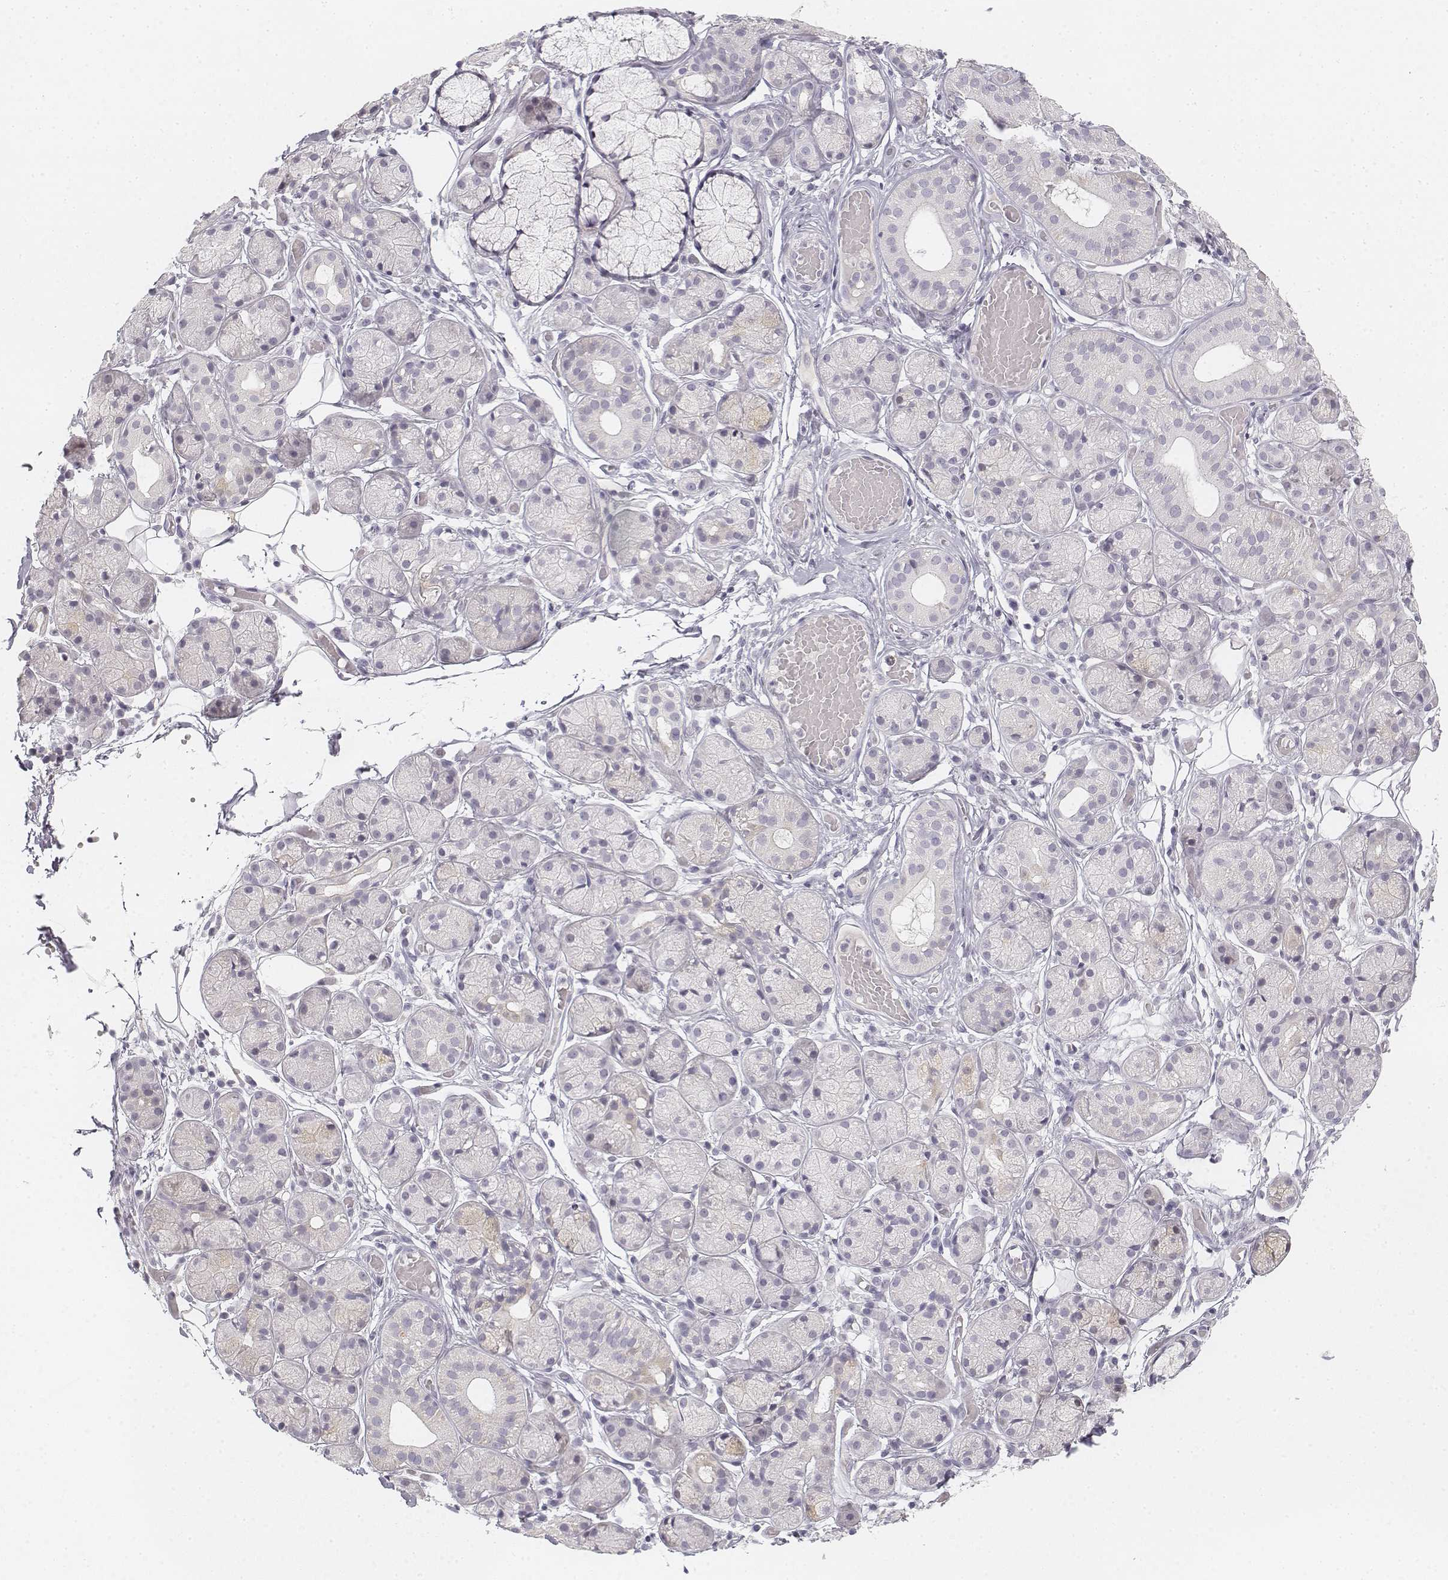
{"staining": {"intensity": "negative", "quantity": "none", "location": "none"}, "tissue": "salivary gland", "cell_type": "Glandular cells", "image_type": "normal", "snomed": [{"axis": "morphology", "description": "Normal tissue, NOS"}, {"axis": "topography", "description": "Salivary gland"}, {"axis": "topography", "description": "Peripheral nerve tissue"}], "caption": "High power microscopy histopathology image of an immunohistochemistry micrograph of normal salivary gland, revealing no significant expression in glandular cells. (DAB (3,3'-diaminobenzidine) immunohistochemistry (IHC), high magnification).", "gene": "DSG4", "patient": {"sex": "male", "age": 71}}